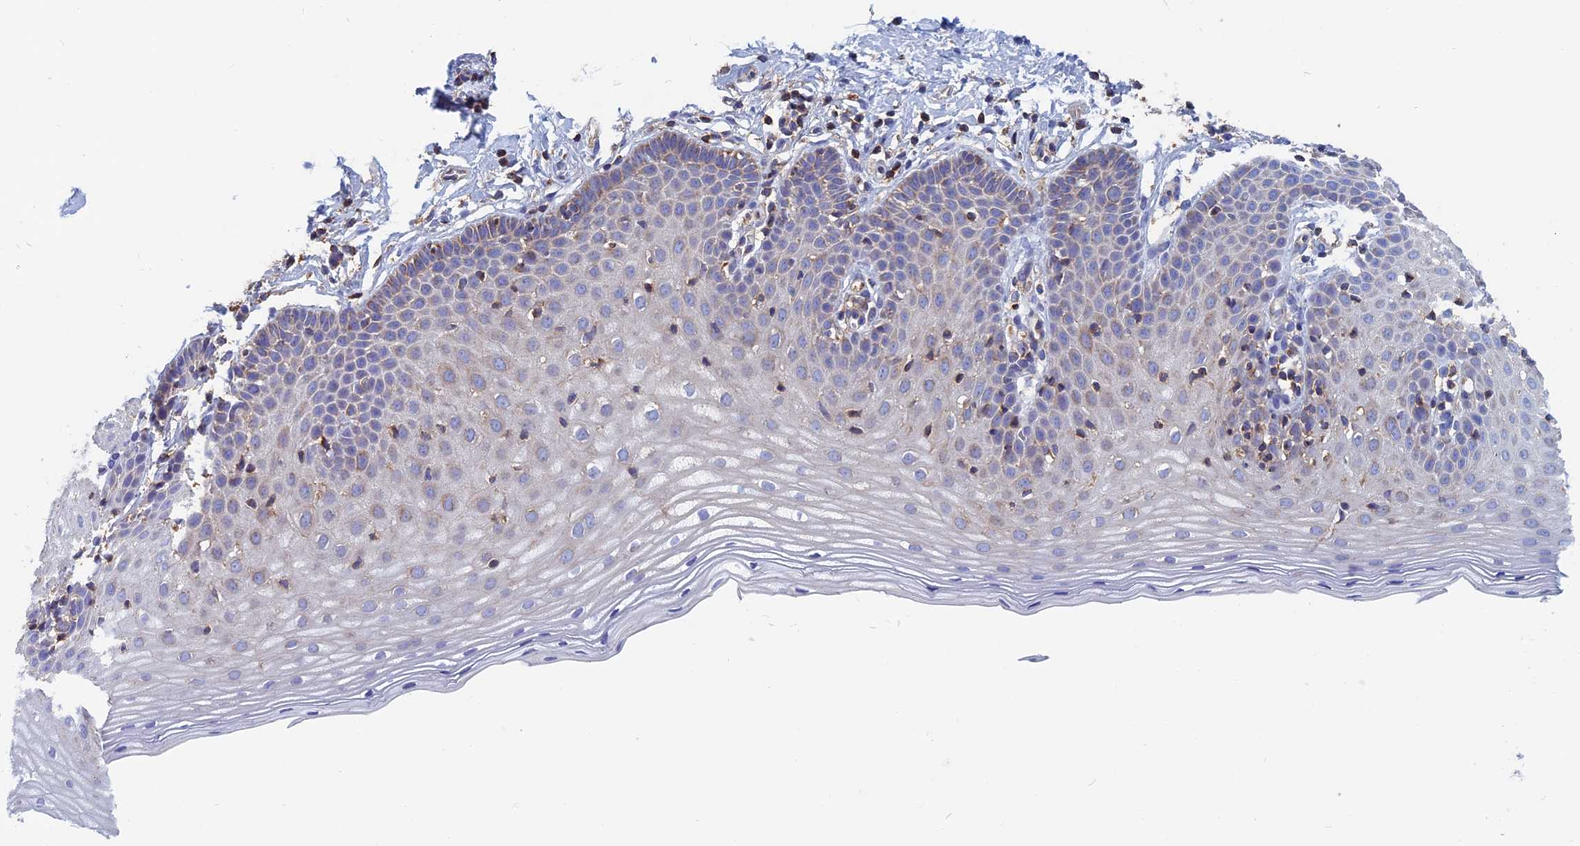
{"staining": {"intensity": "moderate", "quantity": "25%-75%", "location": "cytoplasmic/membranous"}, "tissue": "cervix", "cell_type": "Glandular cells", "image_type": "normal", "snomed": [{"axis": "morphology", "description": "Normal tissue, NOS"}, {"axis": "topography", "description": "Cervix"}], "caption": "High-magnification brightfield microscopy of benign cervix stained with DAB (3,3'-diaminobenzidine) (brown) and counterstained with hematoxylin (blue). glandular cells exhibit moderate cytoplasmic/membranous expression is identified in about25%-75% of cells.", "gene": "HSD17B8", "patient": {"sex": "female", "age": 36}}